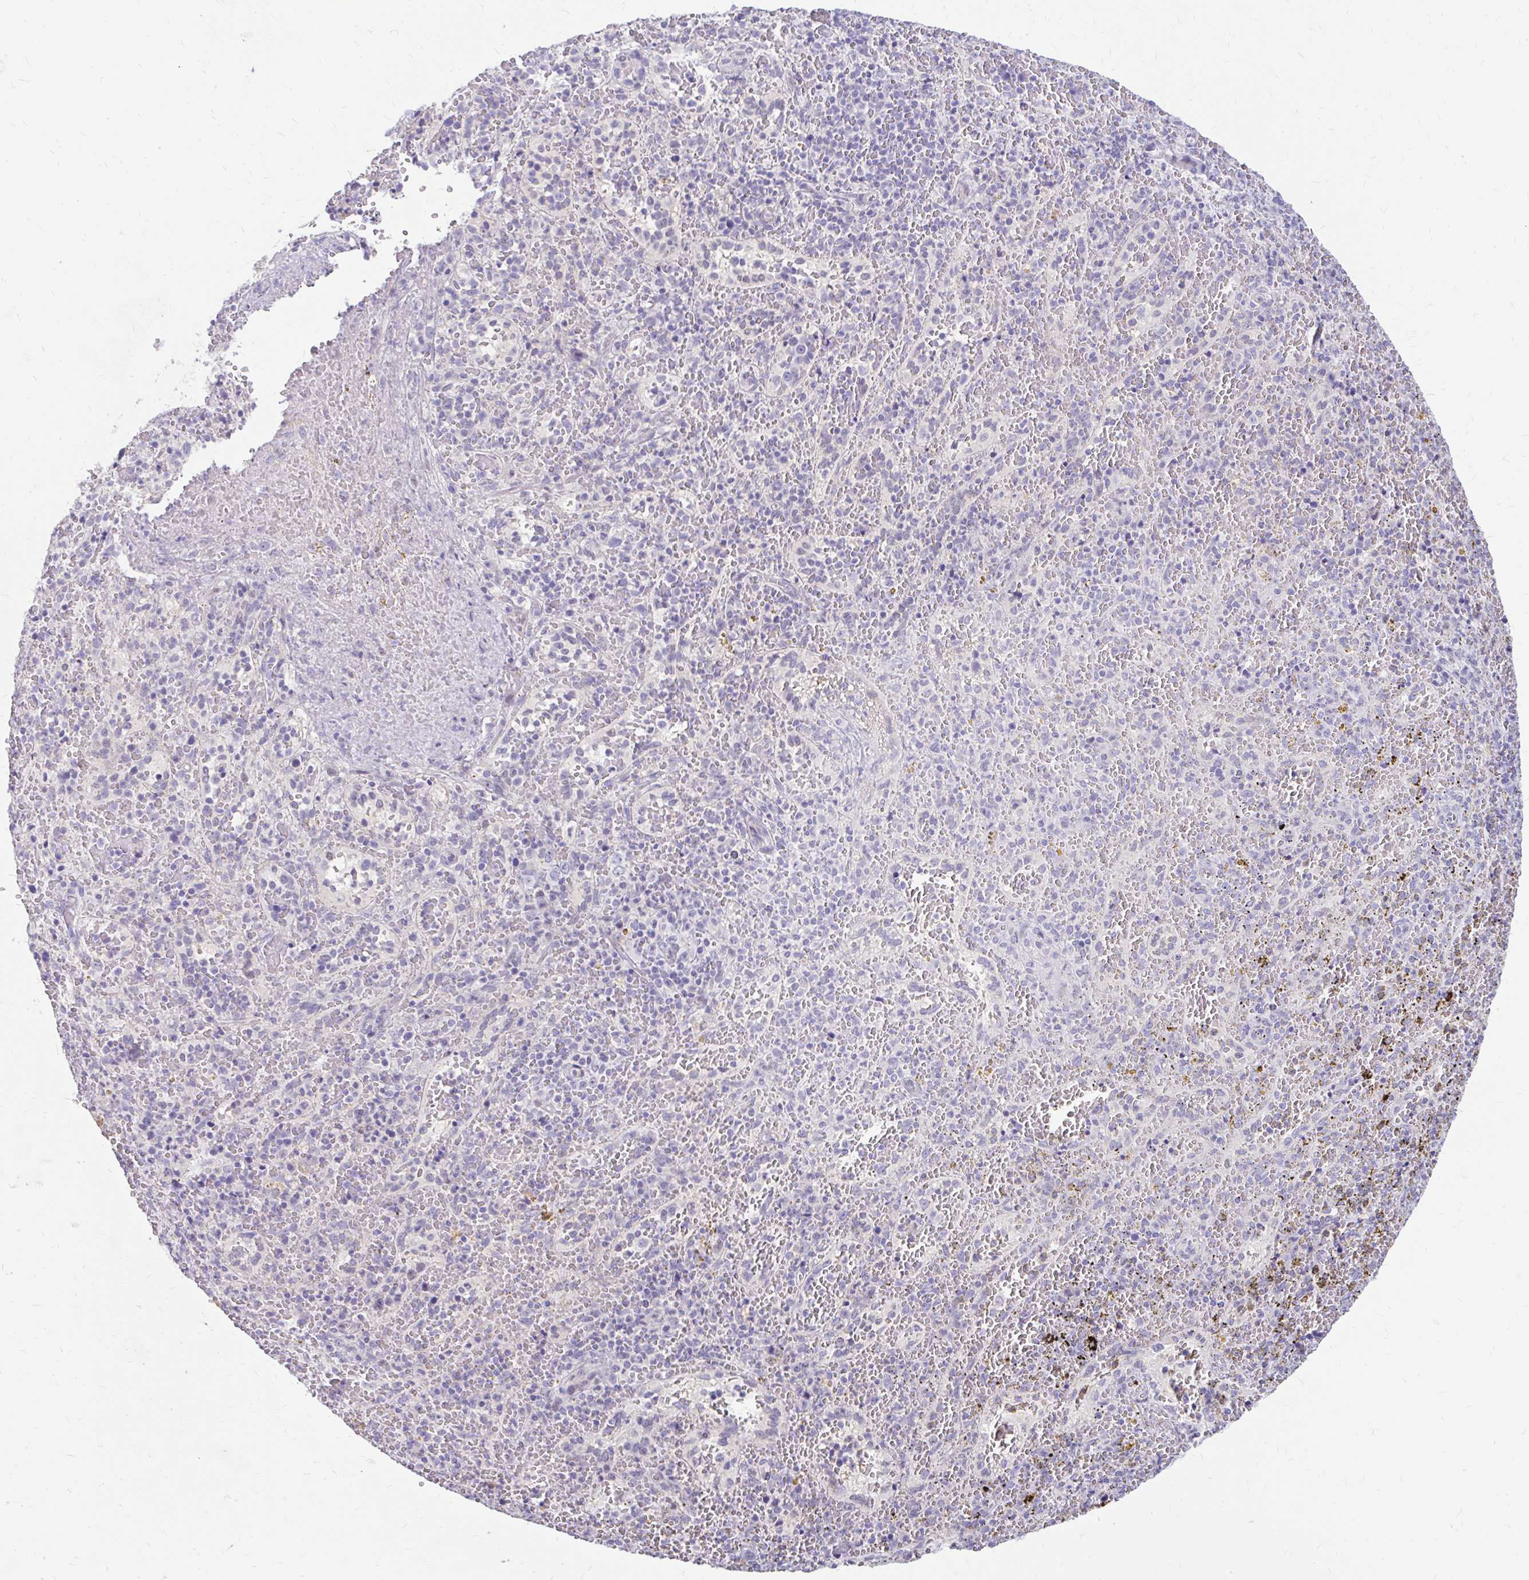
{"staining": {"intensity": "negative", "quantity": "none", "location": "none"}, "tissue": "spleen", "cell_type": "Cells in red pulp", "image_type": "normal", "snomed": [{"axis": "morphology", "description": "Normal tissue, NOS"}, {"axis": "topography", "description": "Spleen"}], "caption": "The photomicrograph displays no staining of cells in red pulp in normal spleen. (DAB (3,3'-diaminobenzidine) immunohistochemistry (IHC) with hematoxylin counter stain).", "gene": "RGS16", "patient": {"sex": "female", "age": 50}}